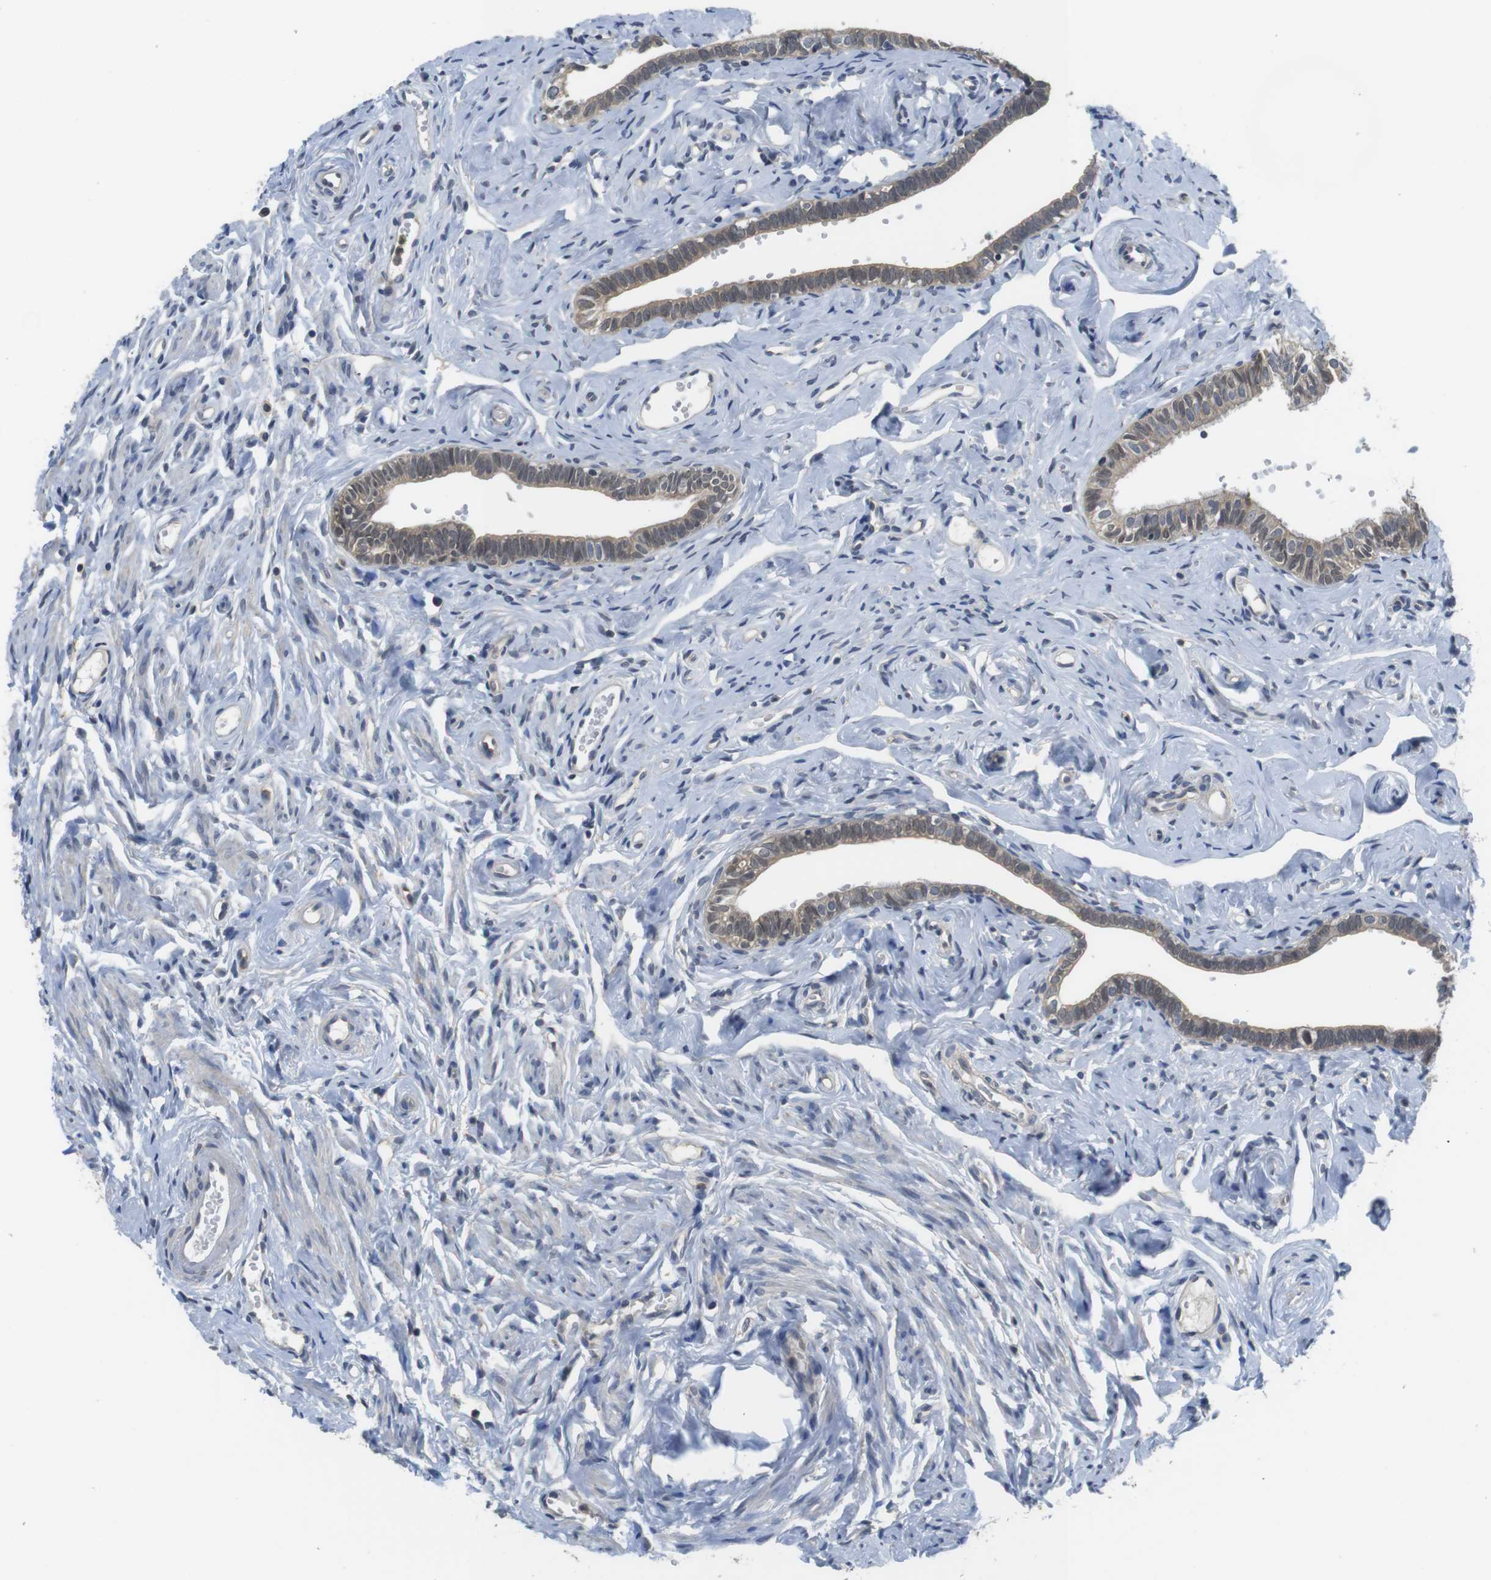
{"staining": {"intensity": "weak", "quantity": ">75%", "location": "cytoplasmic/membranous,nuclear"}, "tissue": "fallopian tube", "cell_type": "Glandular cells", "image_type": "normal", "snomed": [{"axis": "morphology", "description": "Normal tissue, NOS"}, {"axis": "topography", "description": "Fallopian tube"}], "caption": "Fallopian tube stained with a protein marker displays weak staining in glandular cells.", "gene": "FADD", "patient": {"sex": "female", "age": 71}}